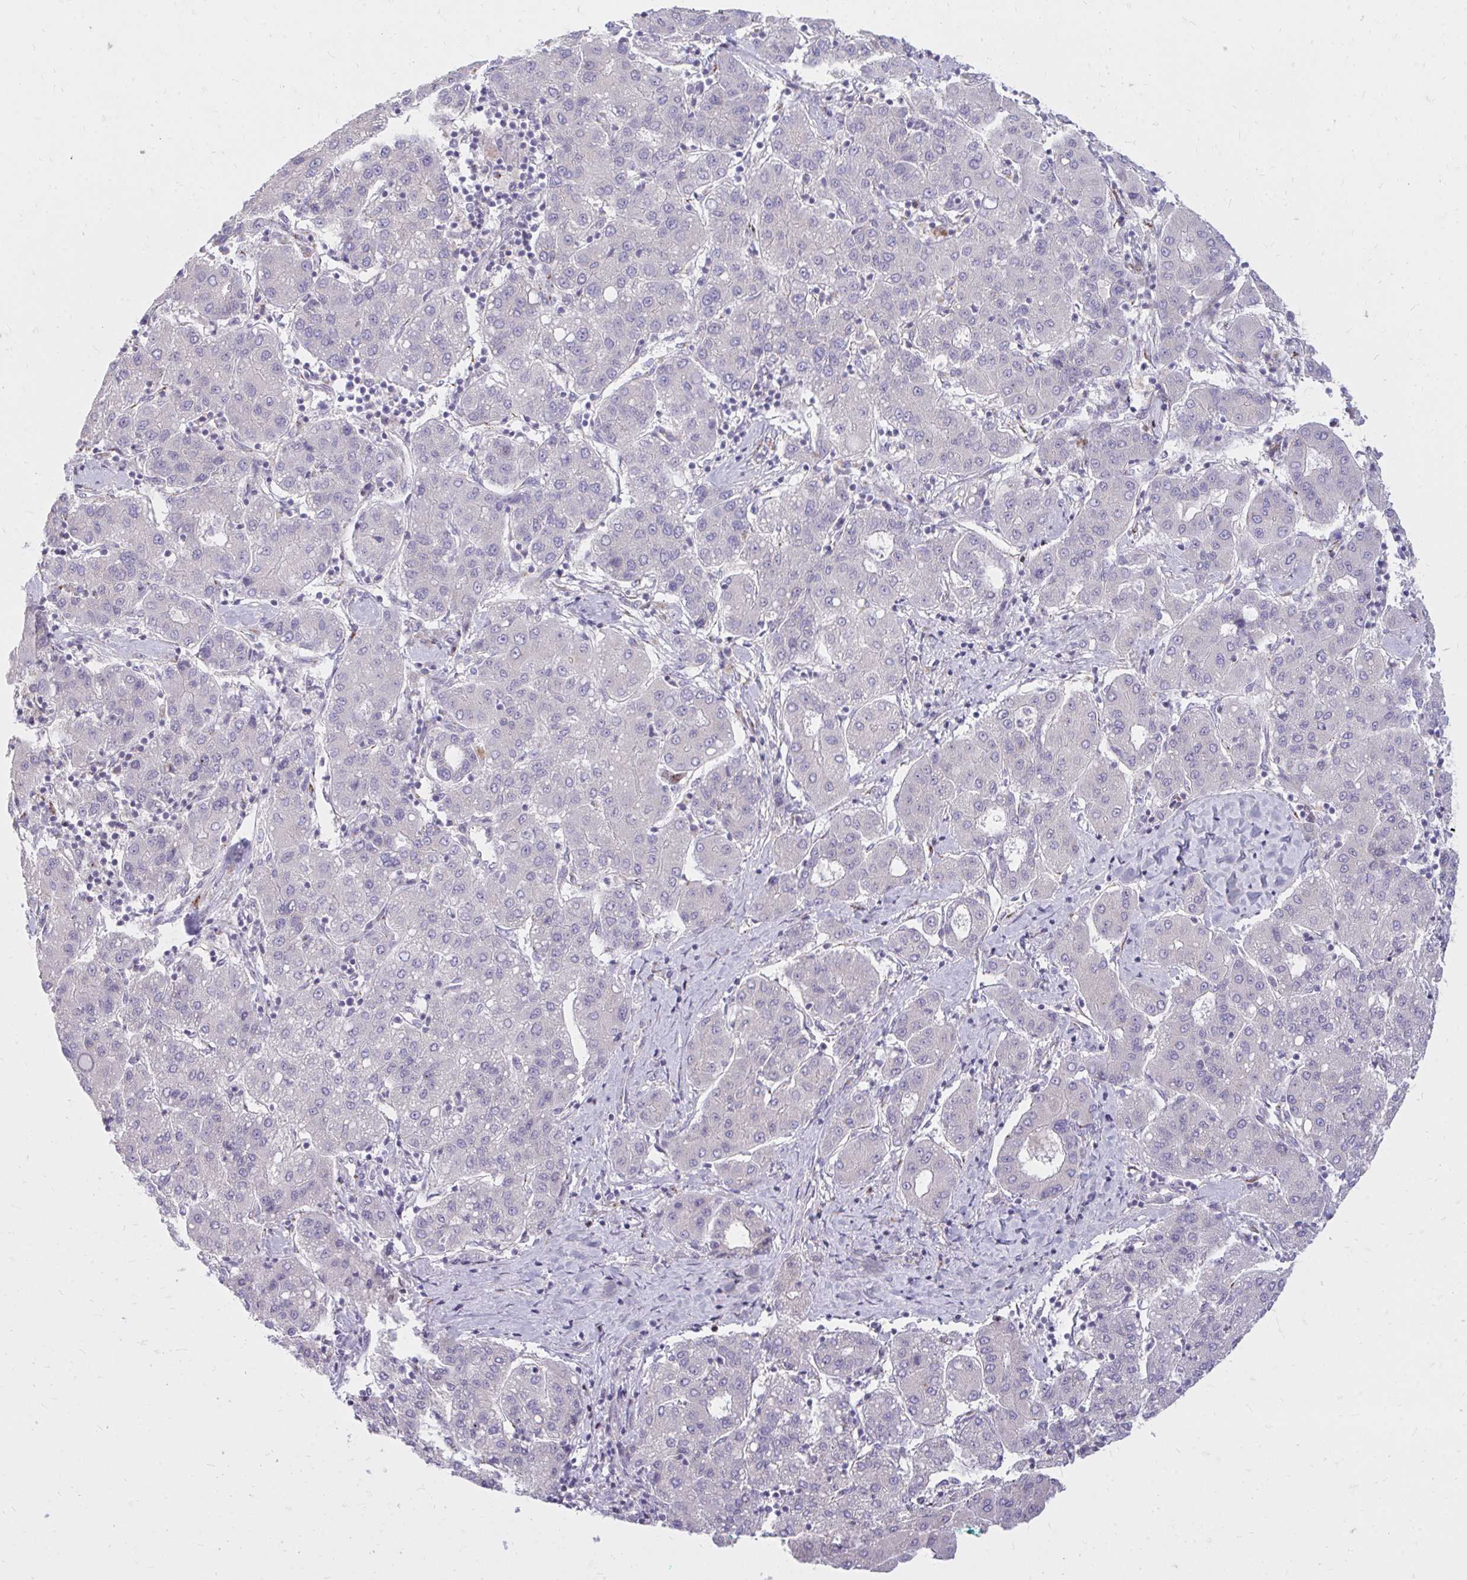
{"staining": {"intensity": "negative", "quantity": "none", "location": "none"}, "tissue": "liver cancer", "cell_type": "Tumor cells", "image_type": "cancer", "snomed": [{"axis": "morphology", "description": "Carcinoma, Hepatocellular, NOS"}, {"axis": "topography", "description": "Liver"}], "caption": "The micrograph reveals no significant expression in tumor cells of liver cancer (hepatocellular carcinoma).", "gene": "RAB6B", "patient": {"sex": "male", "age": 65}}